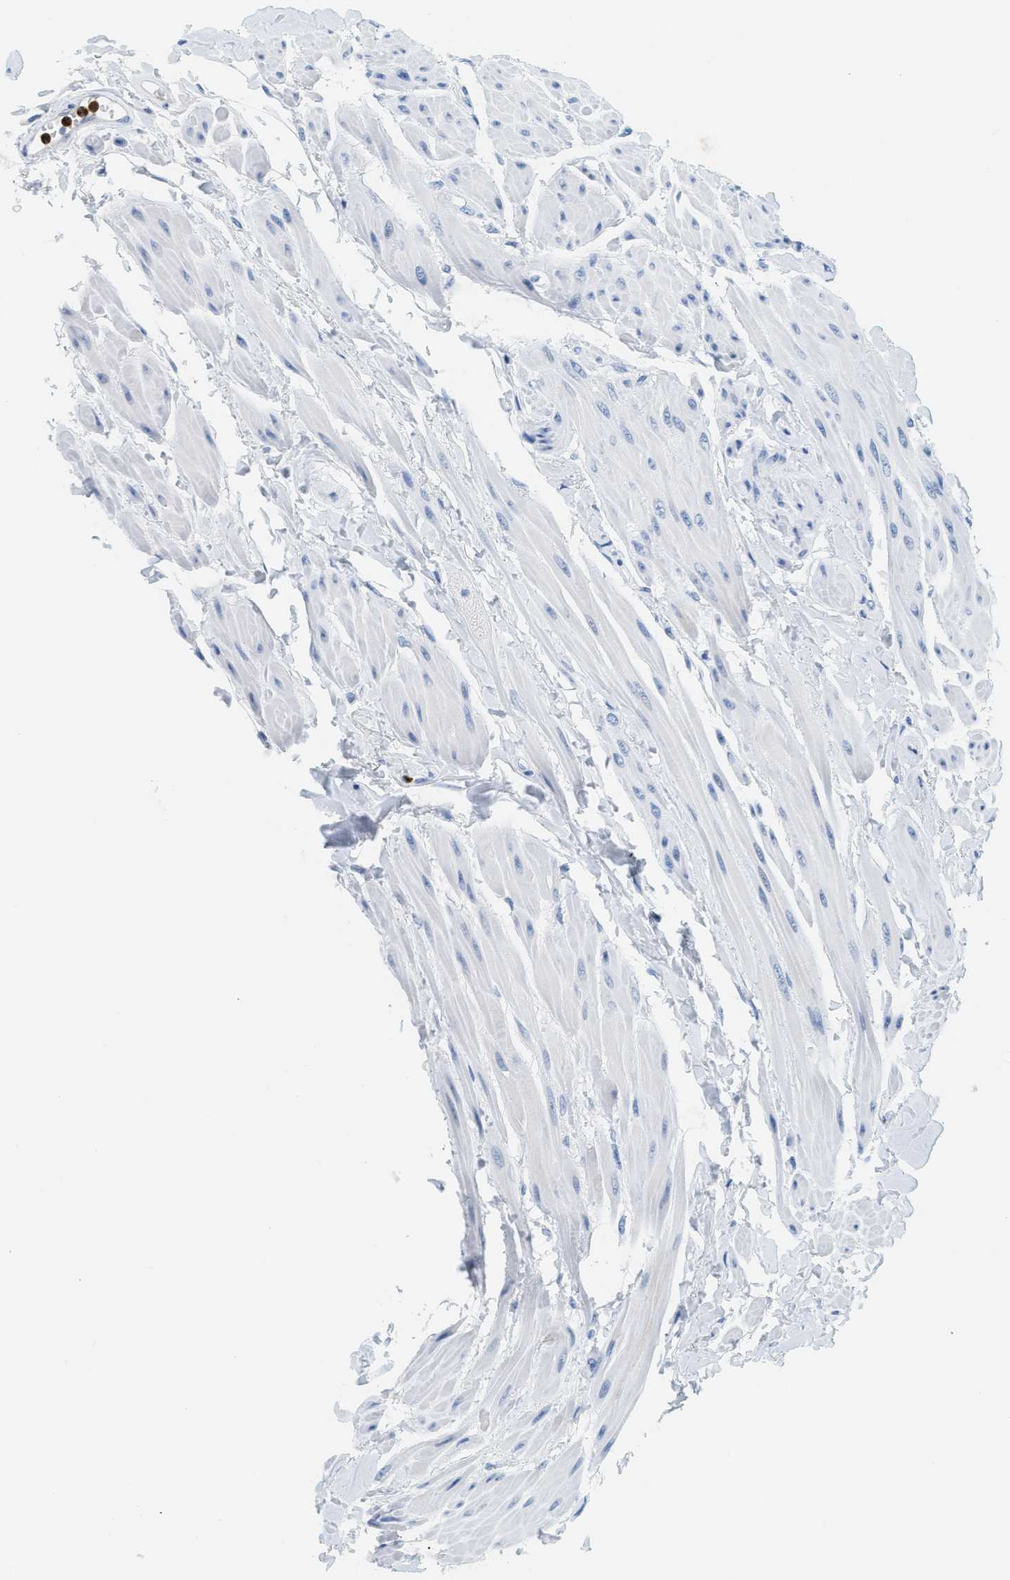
{"staining": {"intensity": "weak", "quantity": "<25%", "location": "cytoplasmic/membranous"}, "tissue": "urinary bladder", "cell_type": "Urothelial cells", "image_type": "normal", "snomed": [{"axis": "morphology", "description": "Normal tissue, NOS"}, {"axis": "topography", "description": "Urinary bladder"}], "caption": "High magnification brightfield microscopy of normal urinary bladder stained with DAB (3,3'-diaminobenzidine) (brown) and counterstained with hematoxylin (blue): urothelial cells show no significant staining. The staining was performed using DAB (3,3'-diaminobenzidine) to visualize the protein expression in brown, while the nuclei were stained in blue with hematoxylin (Magnification: 20x).", "gene": "LCN2", "patient": {"sex": "female", "age": 79}}